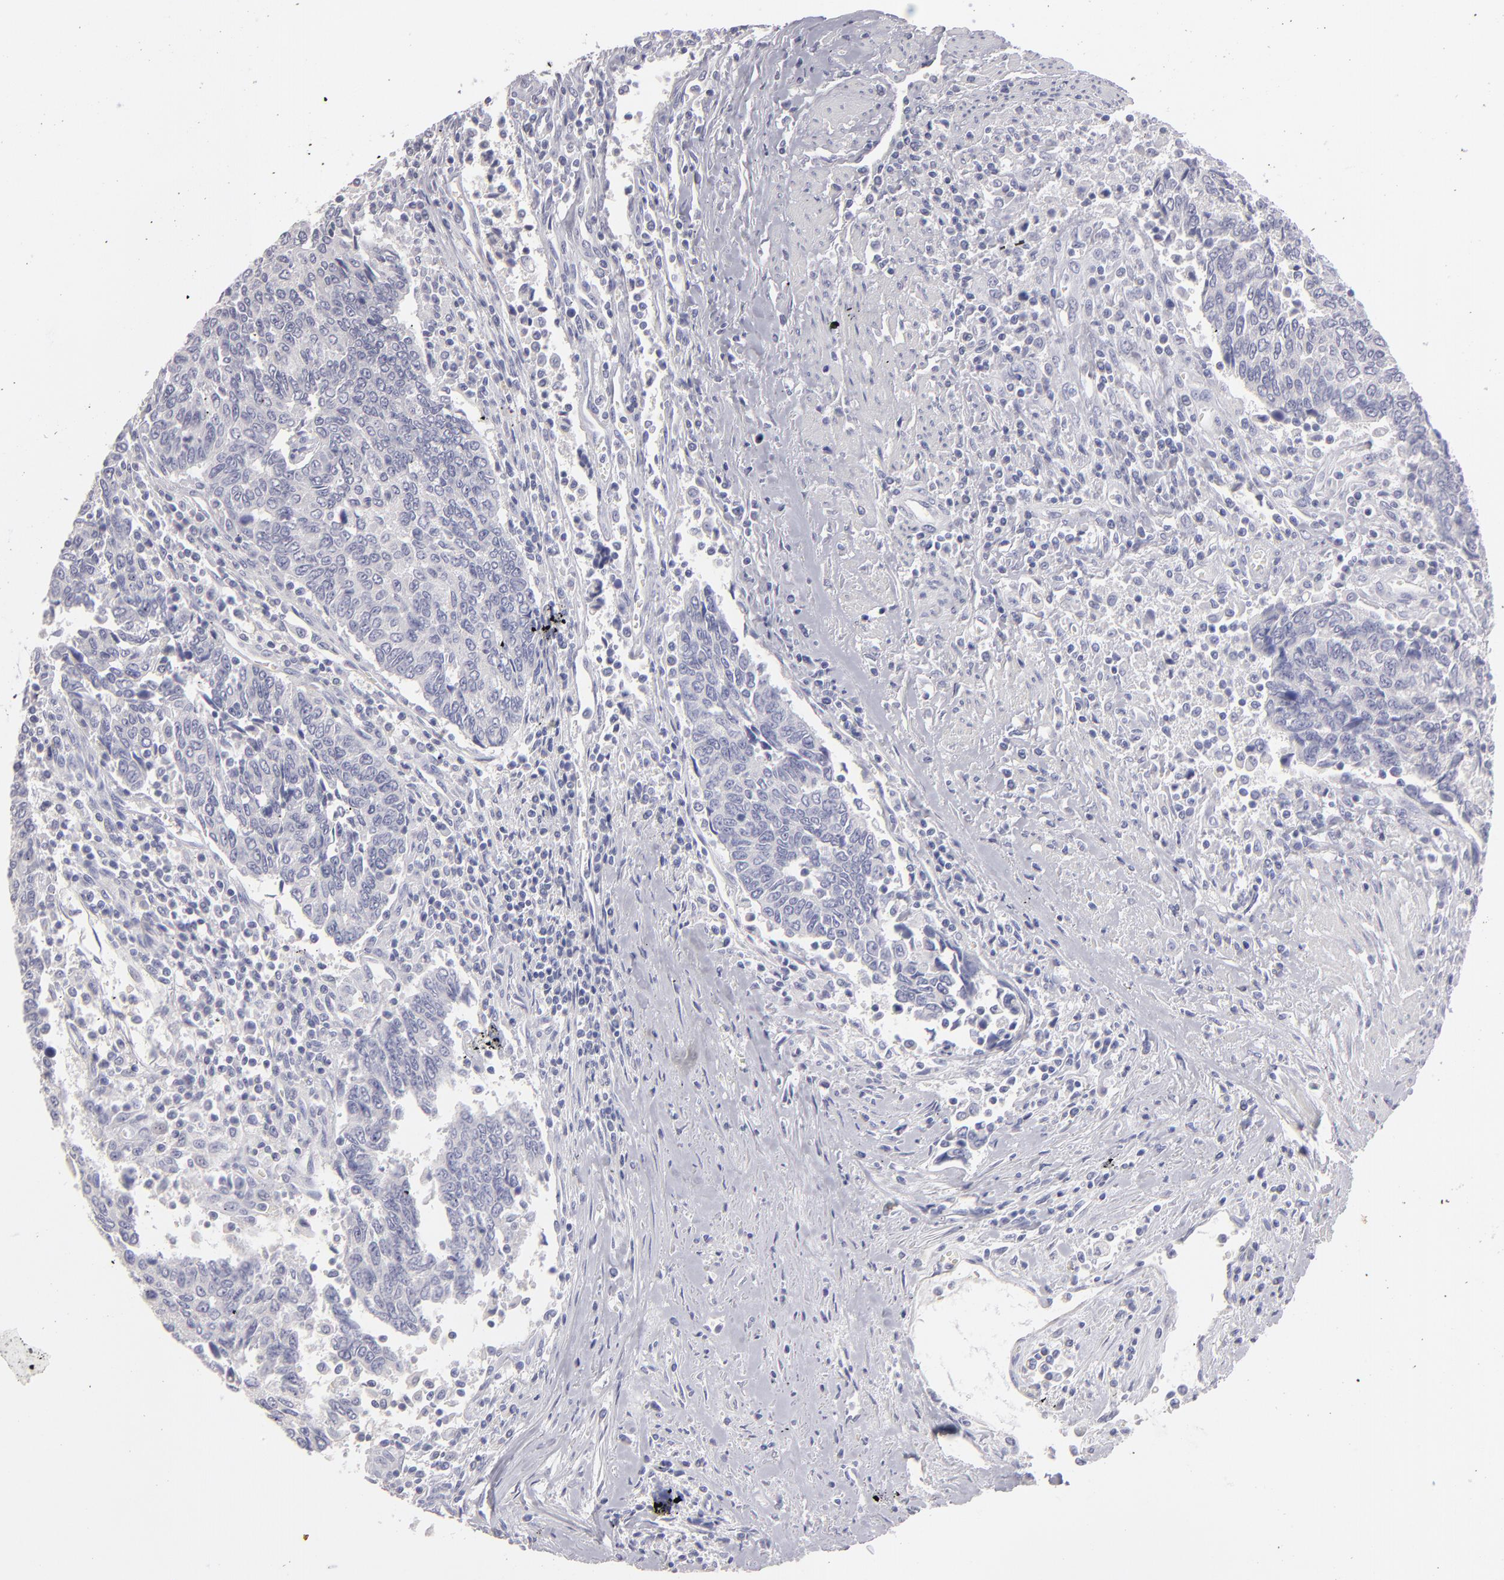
{"staining": {"intensity": "negative", "quantity": "none", "location": "none"}, "tissue": "urothelial cancer", "cell_type": "Tumor cells", "image_type": "cancer", "snomed": [{"axis": "morphology", "description": "Urothelial carcinoma, High grade"}, {"axis": "topography", "description": "Urinary bladder"}], "caption": "An immunohistochemistry histopathology image of urothelial carcinoma (high-grade) is shown. There is no staining in tumor cells of urothelial carcinoma (high-grade).", "gene": "ABCC4", "patient": {"sex": "male", "age": 86}}